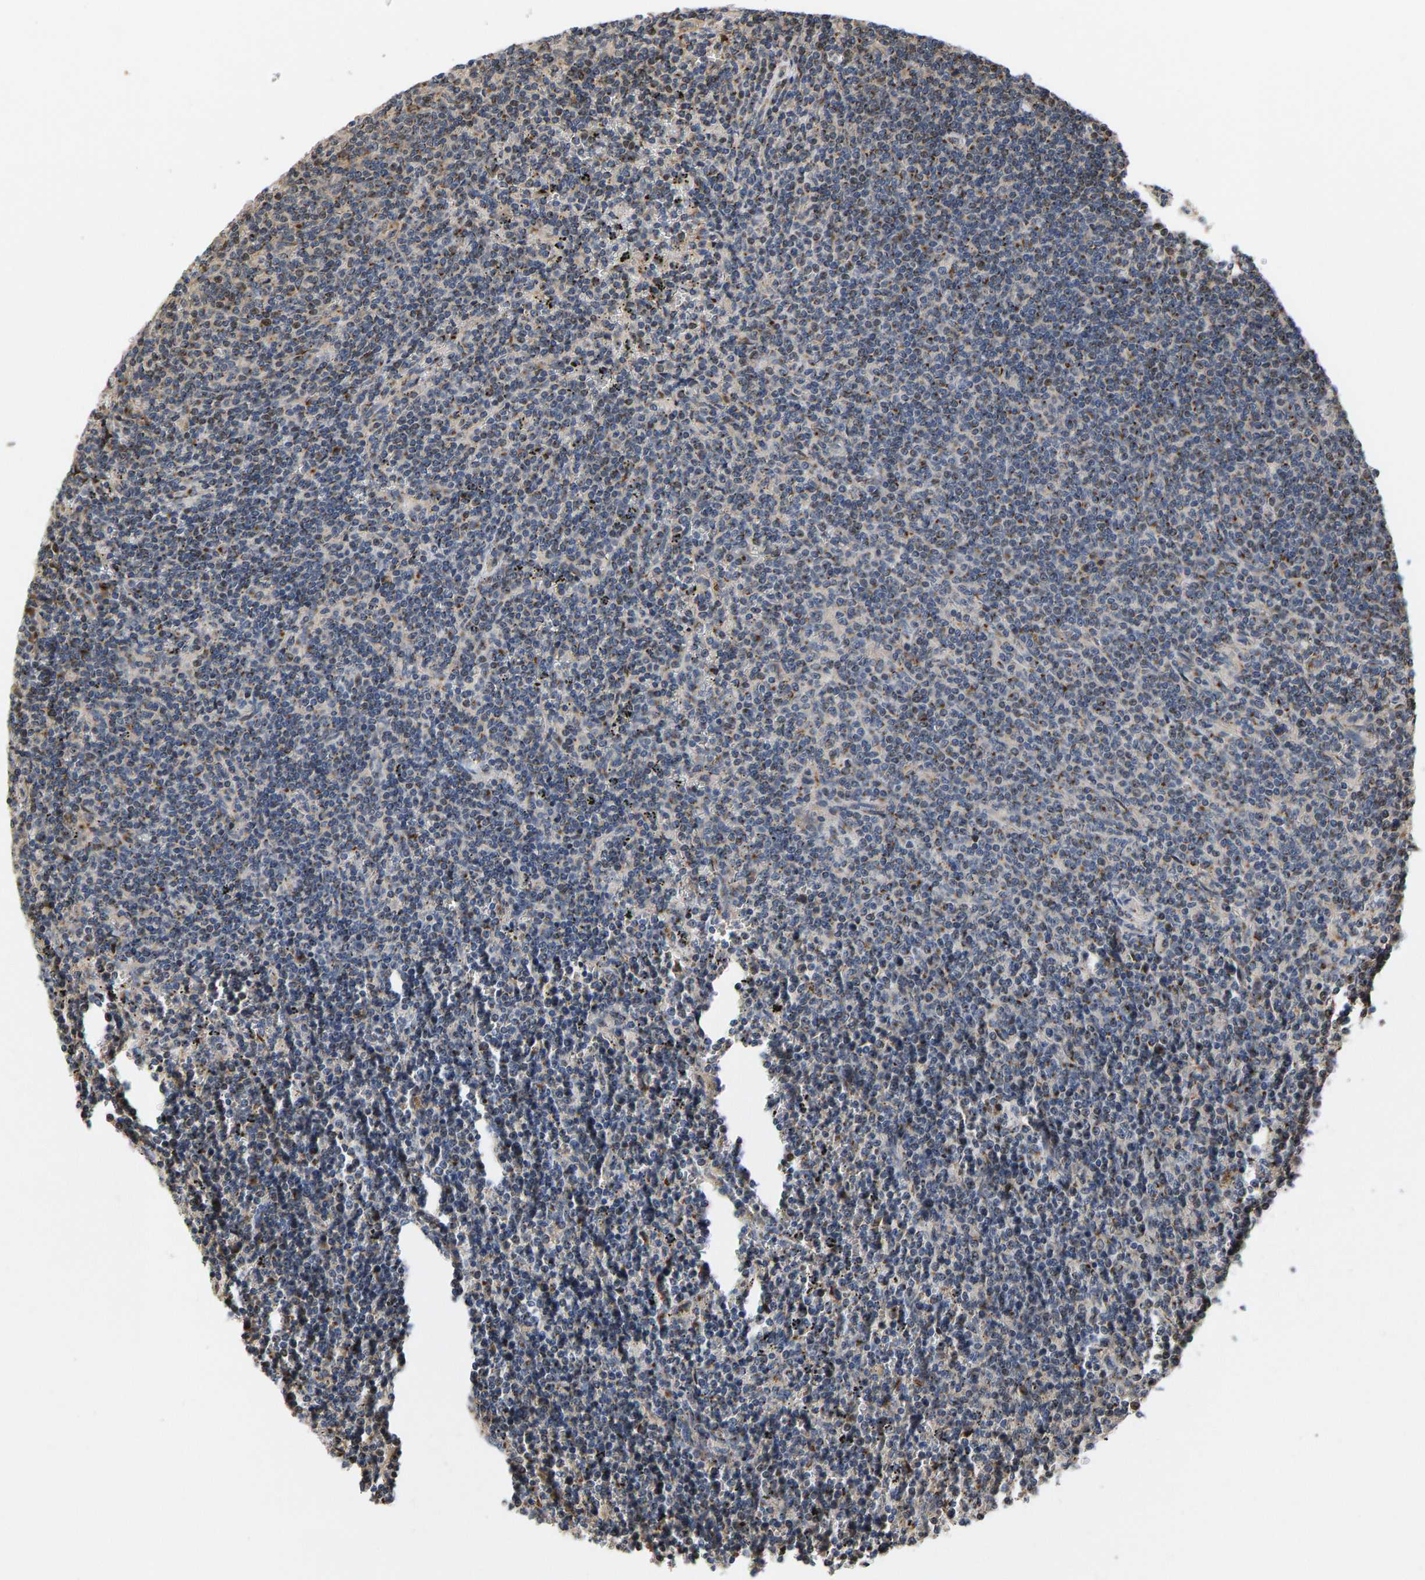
{"staining": {"intensity": "moderate", "quantity": "25%-75%", "location": "cytoplasmic/membranous"}, "tissue": "lymphoma", "cell_type": "Tumor cells", "image_type": "cancer", "snomed": [{"axis": "morphology", "description": "Malignant lymphoma, non-Hodgkin's type, Low grade"}, {"axis": "topography", "description": "Spleen"}], "caption": "Immunohistochemistry (DAB (3,3'-diaminobenzidine)) staining of human lymphoma exhibits moderate cytoplasmic/membranous protein staining in approximately 25%-75% of tumor cells. The protein is shown in brown color, while the nuclei are stained blue.", "gene": "YIPF4", "patient": {"sex": "female", "age": 50}}